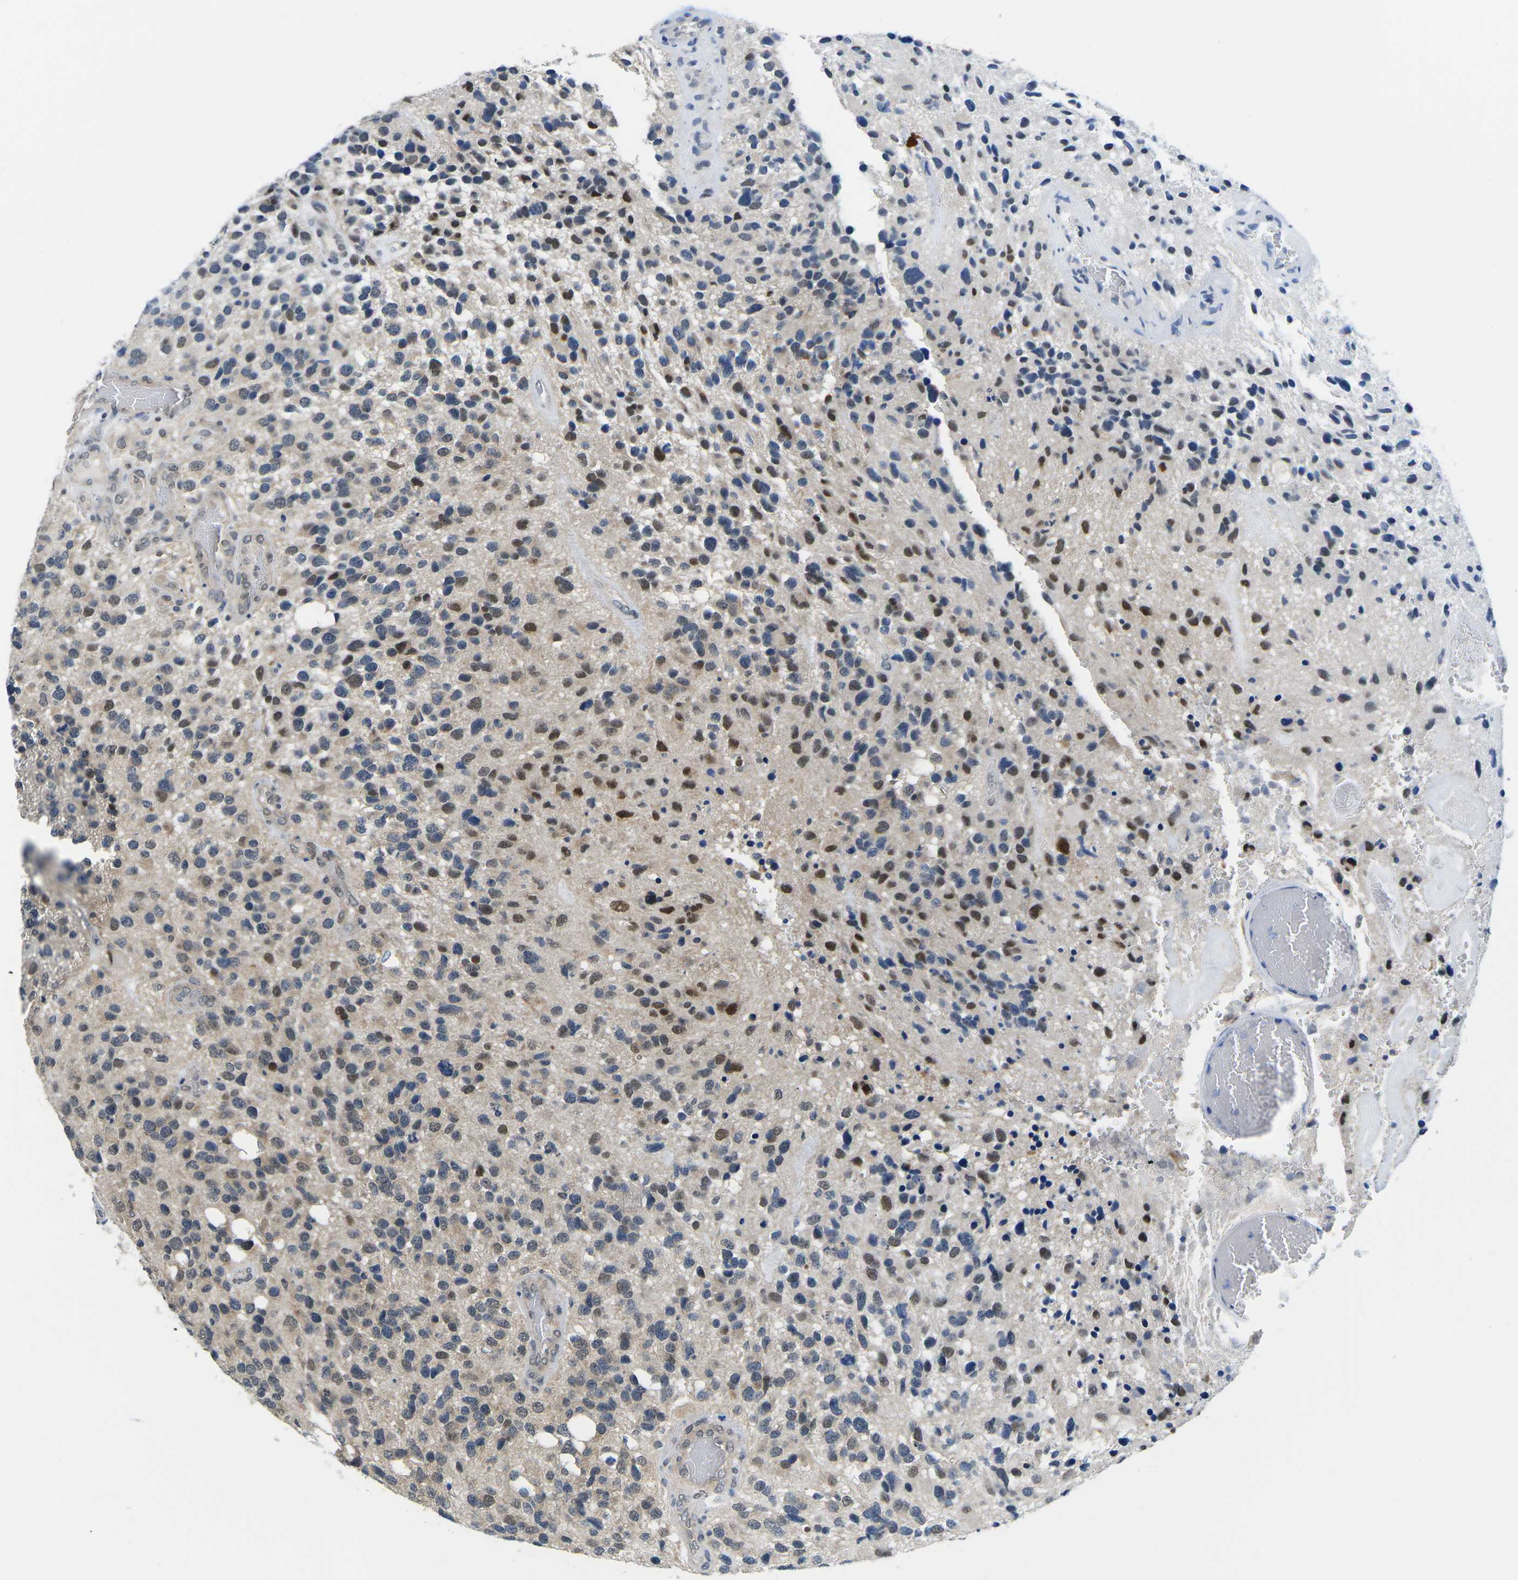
{"staining": {"intensity": "moderate", "quantity": "25%-75%", "location": "nuclear"}, "tissue": "glioma", "cell_type": "Tumor cells", "image_type": "cancer", "snomed": [{"axis": "morphology", "description": "Glioma, malignant, High grade"}, {"axis": "topography", "description": "Brain"}], "caption": "High-grade glioma (malignant) tissue shows moderate nuclear staining in about 25%-75% of tumor cells, visualized by immunohistochemistry.", "gene": "UBA7", "patient": {"sex": "female", "age": 58}}